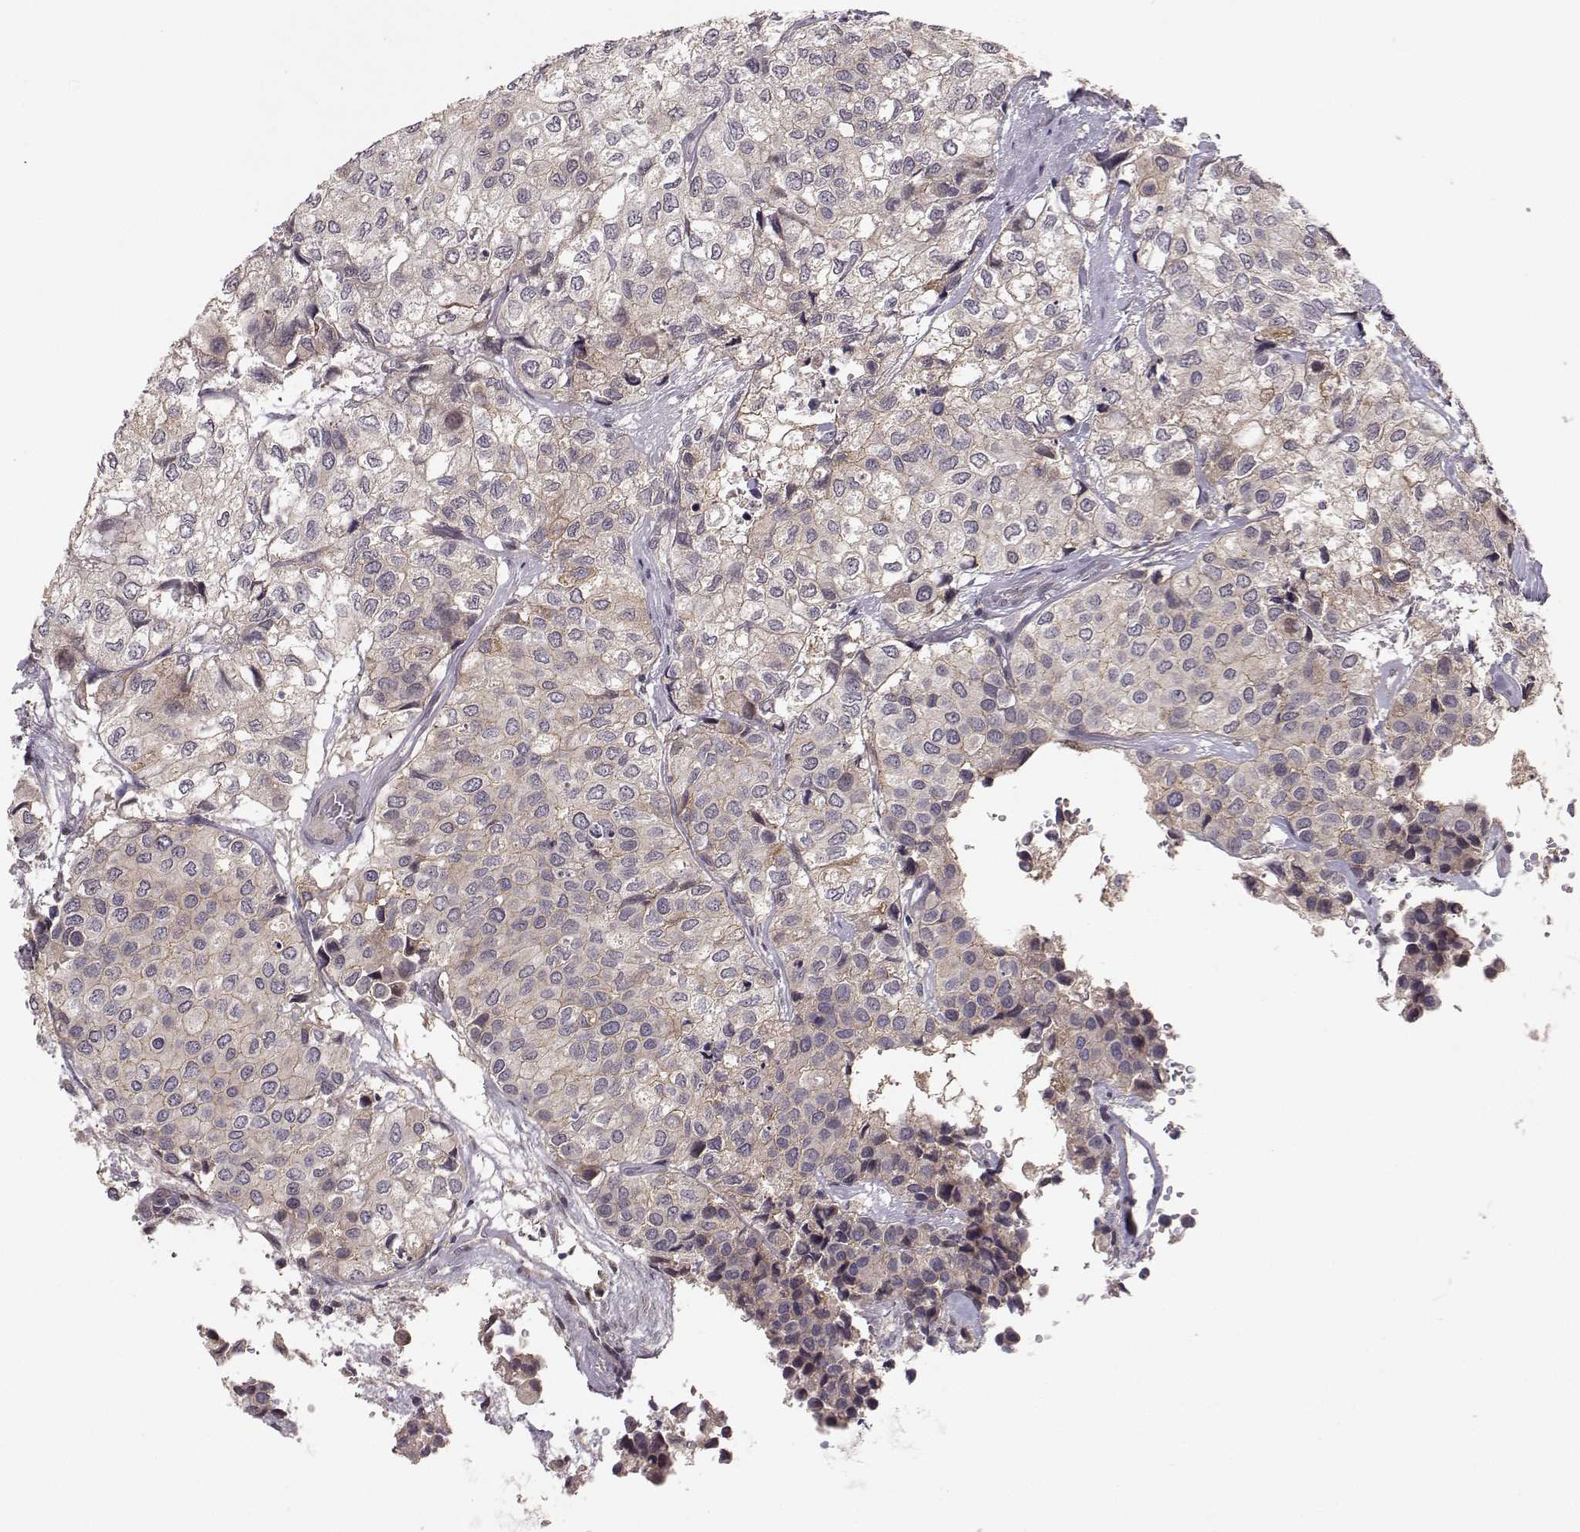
{"staining": {"intensity": "weak", "quantity": "25%-75%", "location": "cytoplasmic/membranous"}, "tissue": "urothelial cancer", "cell_type": "Tumor cells", "image_type": "cancer", "snomed": [{"axis": "morphology", "description": "Urothelial carcinoma, High grade"}, {"axis": "topography", "description": "Urinary bladder"}], "caption": "High-magnification brightfield microscopy of high-grade urothelial carcinoma stained with DAB (brown) and counterstained with hematoxylin (blue). tumor cells exhibit weak cytoplasmic/membranous staining is present in about25%-75% of cells.", "gene": "PLEKHG3", "patient": {"sex": "male", "age": 73}}